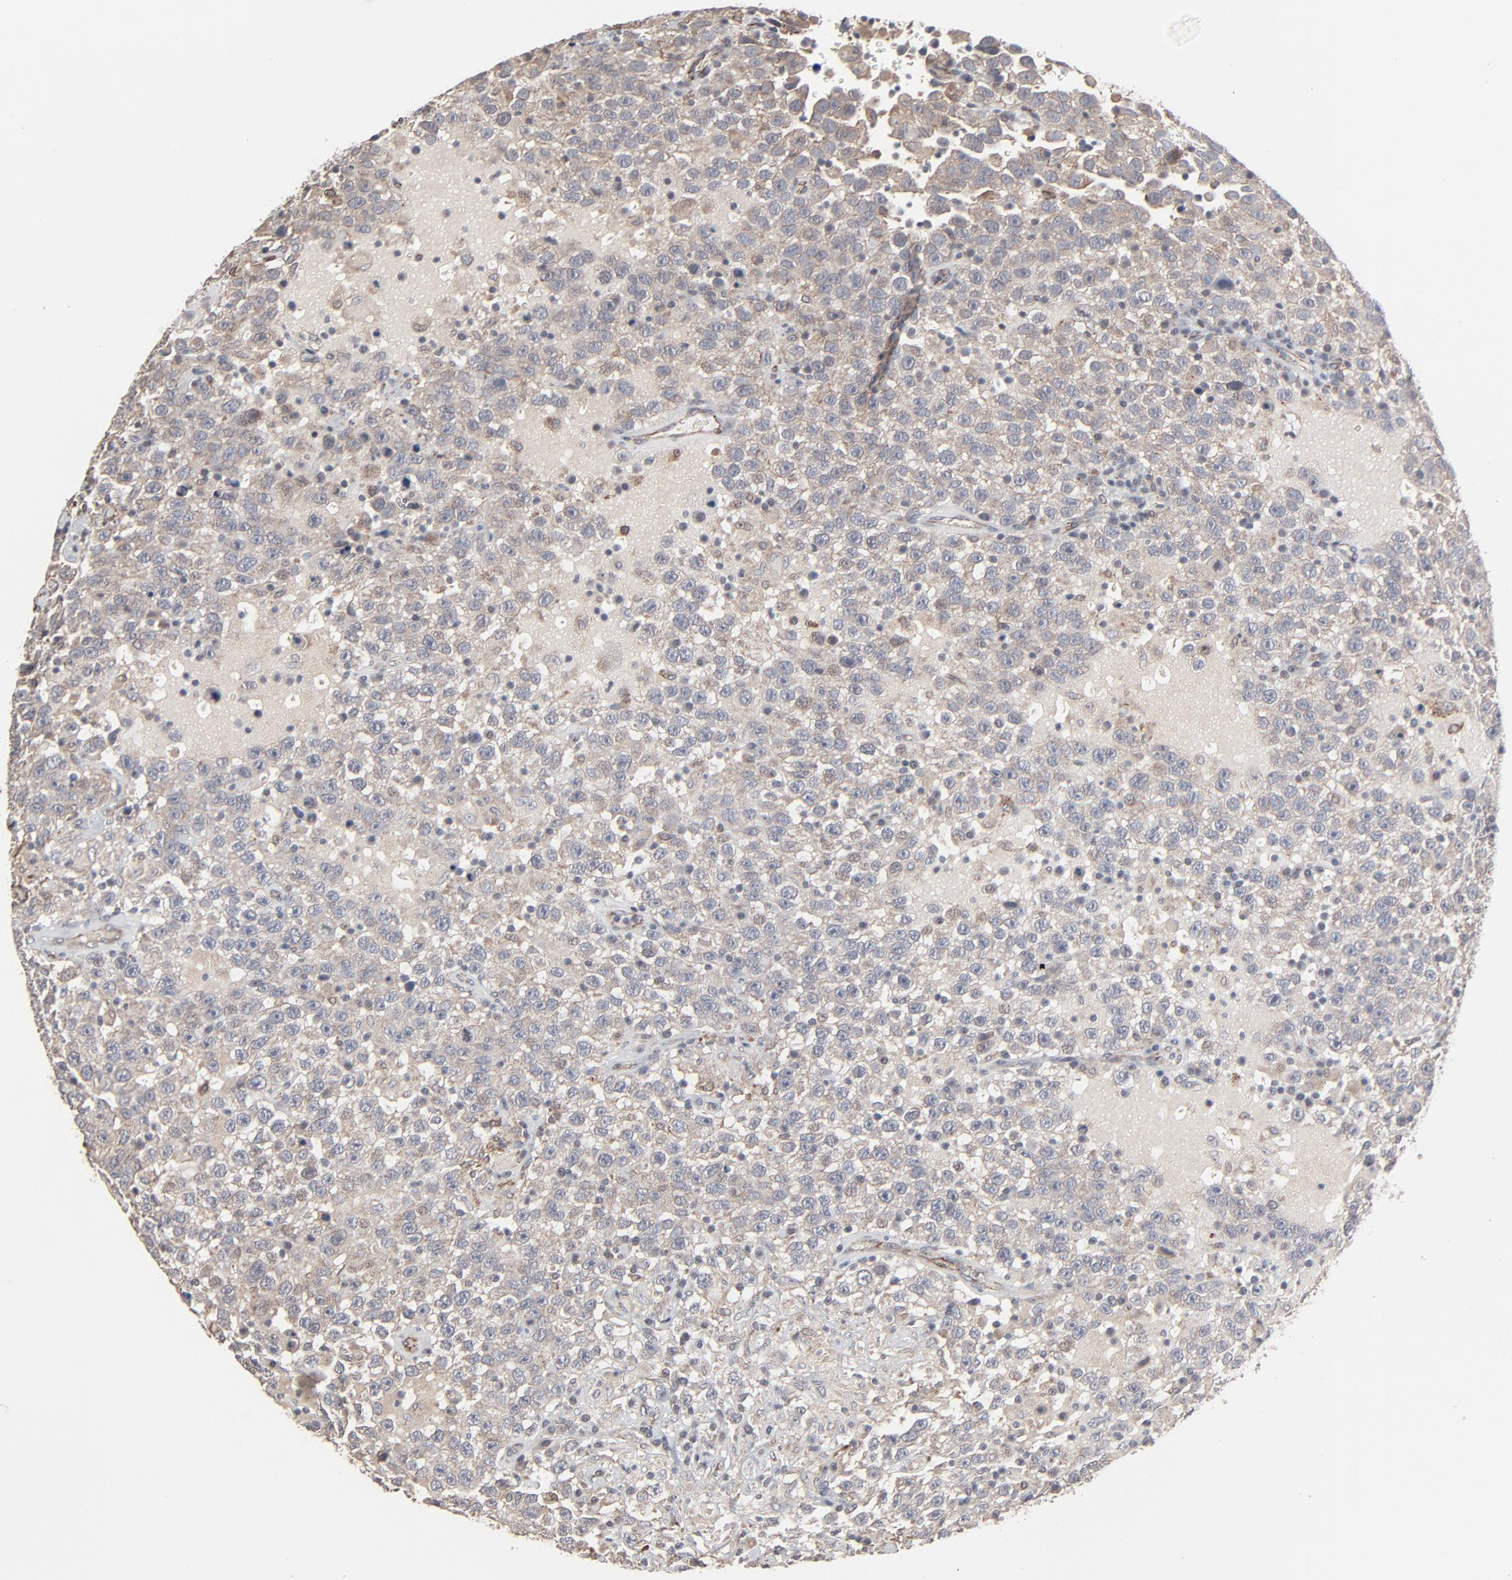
{"staining": {"intensity": "weak", "quantity": "25%-75%", "location": "cytoplasmic/membranous"}, "tissue": "testis cancer", "cell_type": "Tumor cells", "image_type": "cancer", "snomed": [{"axis": "morphology", "description": "Seminoma, NOS"}, {"axis": "topography", "description": "Testis"}], "caption": "Brown immunohistochemical staining in testis cancer shows weak cytoplasmic/membranous staining in approximately 25%-75% of tumor cells.", "gene": "CTNND1", "patient": {"sex": "male", "age": 41}}